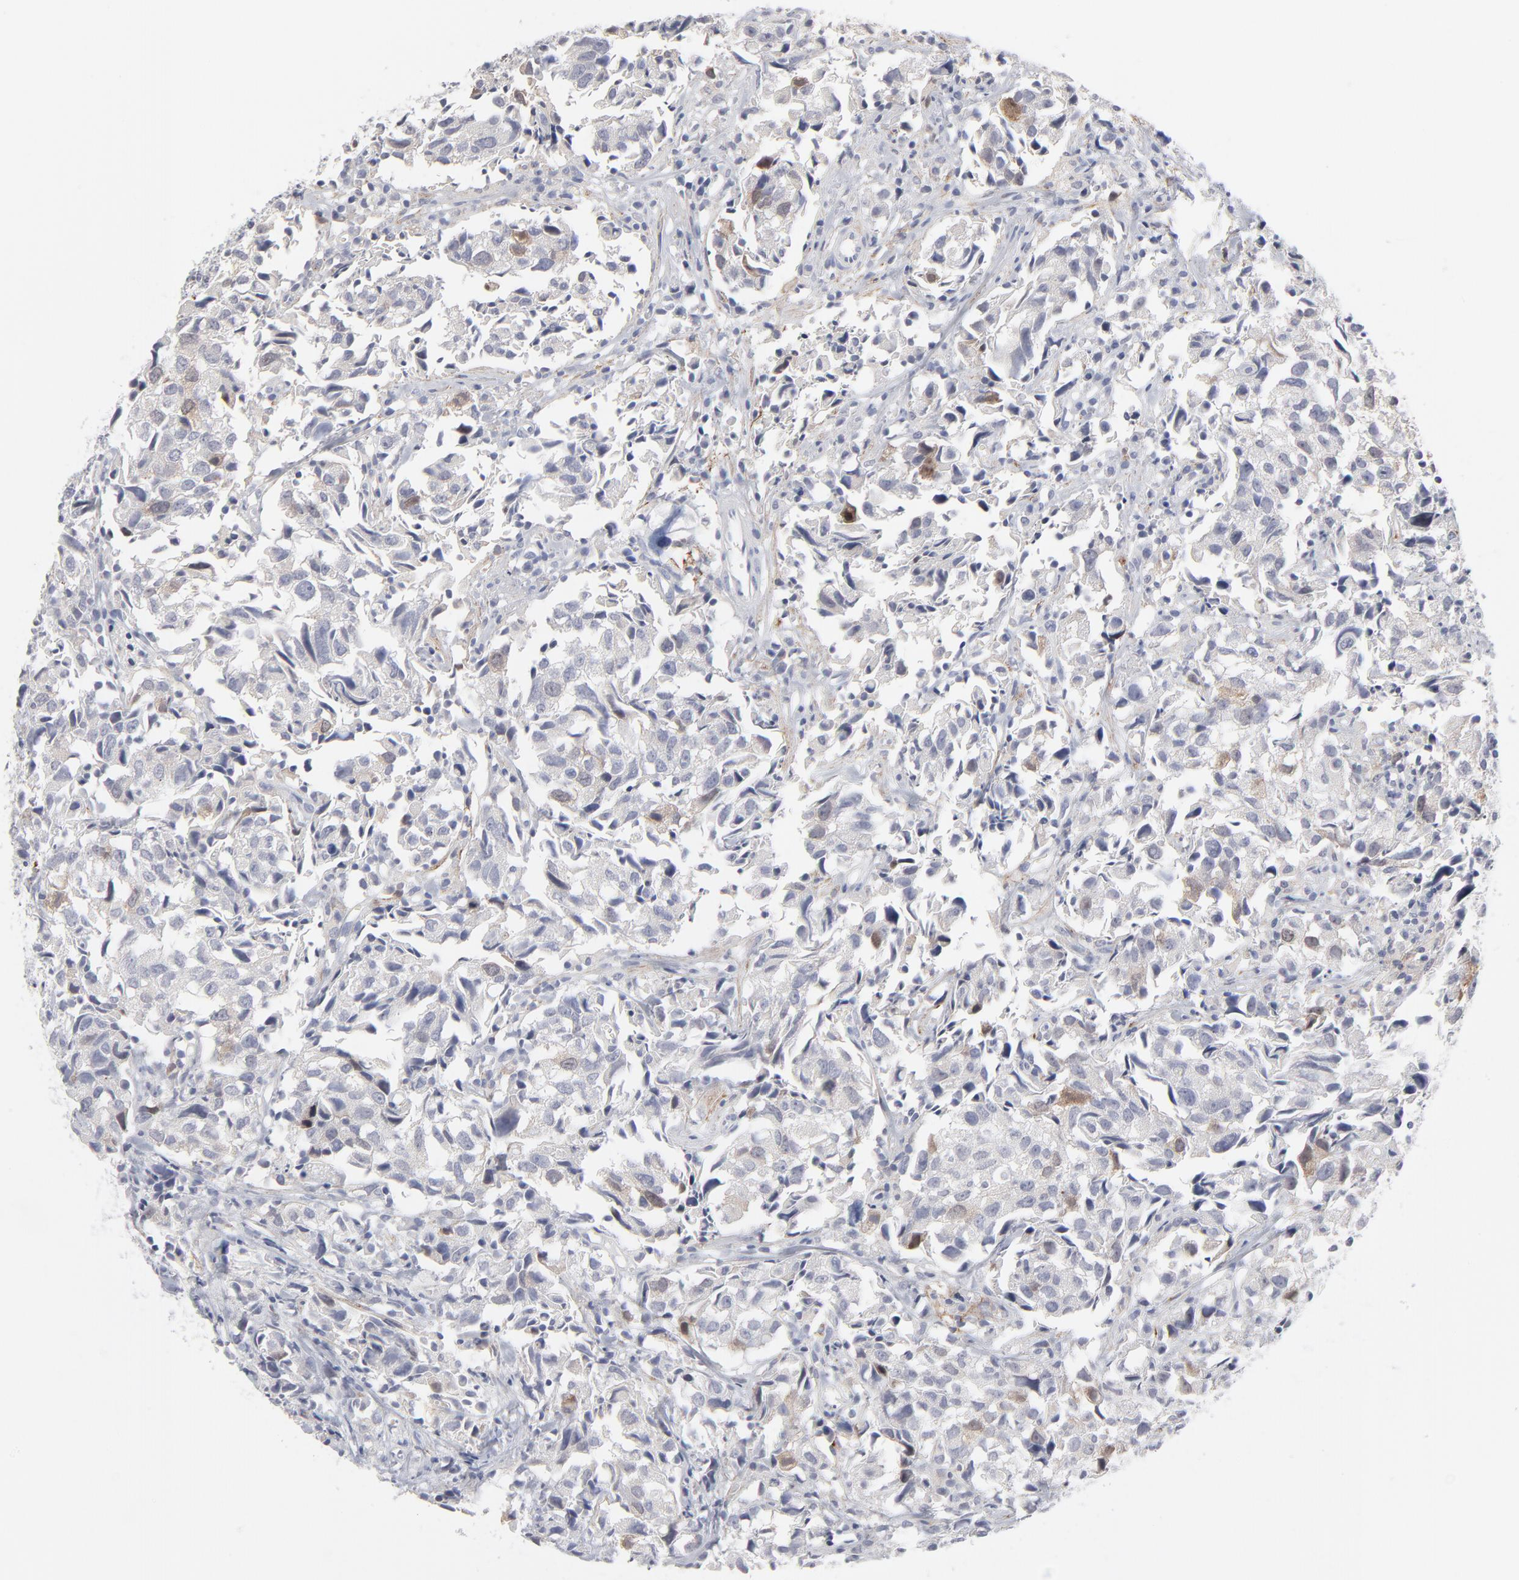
{"staining": {"intensity": "weak", "quantity": "<25%", "location": "cytoplasmic/membranous"}, "tissue": "urothelial cancer", "cell_type": "Tumor cells", "image_type": "cancer", "snomed": [{"axis": "morphology", "description": "Urothelial carcinoma, High grade"}, {"axis": "topography", "description": "Urinary bladder"}], "caption": "IHC photomicrograph of neoplastic tissue: urothelial carcinoma (high-grade) stained with DAB demonstrates no significant protein expression in tumor cells.", "gene": "AURKA", "patient": {"sex": "female", "age": 75}}